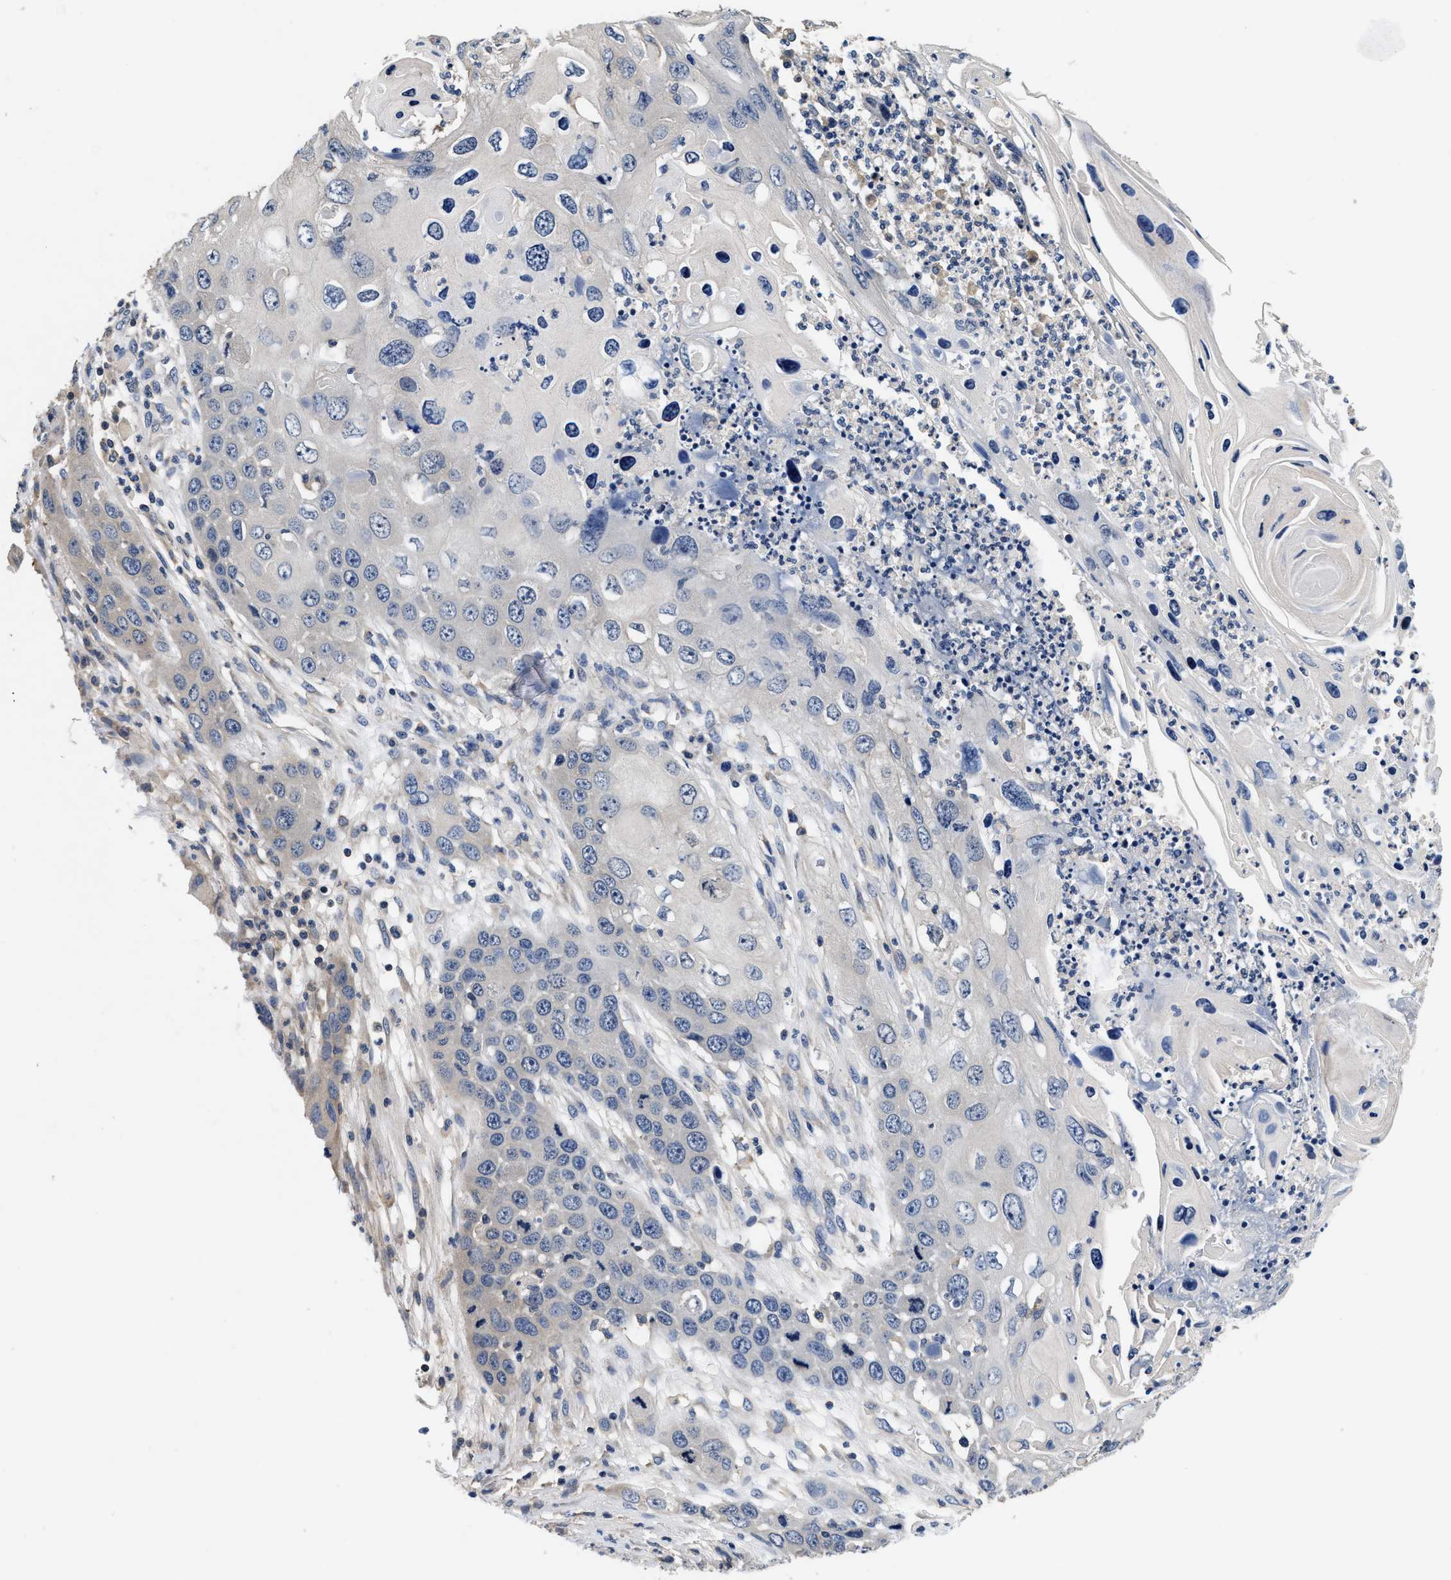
{"staining": {"intensity": "negative", "quantity": "none", "location": "none"}, "tissue": "skin cancer", "cell_type": "Tumor cells", "image_type": "cancer", "snomed": [{"axis": "morphology", "description": "Squamous cell carcinoma, NOS"}, {"axis": "topography", "description": "Skin"}], "caption": "An immunohistochemistry image of skin cancer is shown. There is no staining in tumor cells of skin cancer. (Immunohistochemistry, brightfield microscopy, high magnification).", "gene": "ANKIB1", "patient": {"sex": "male", "age": 55}}